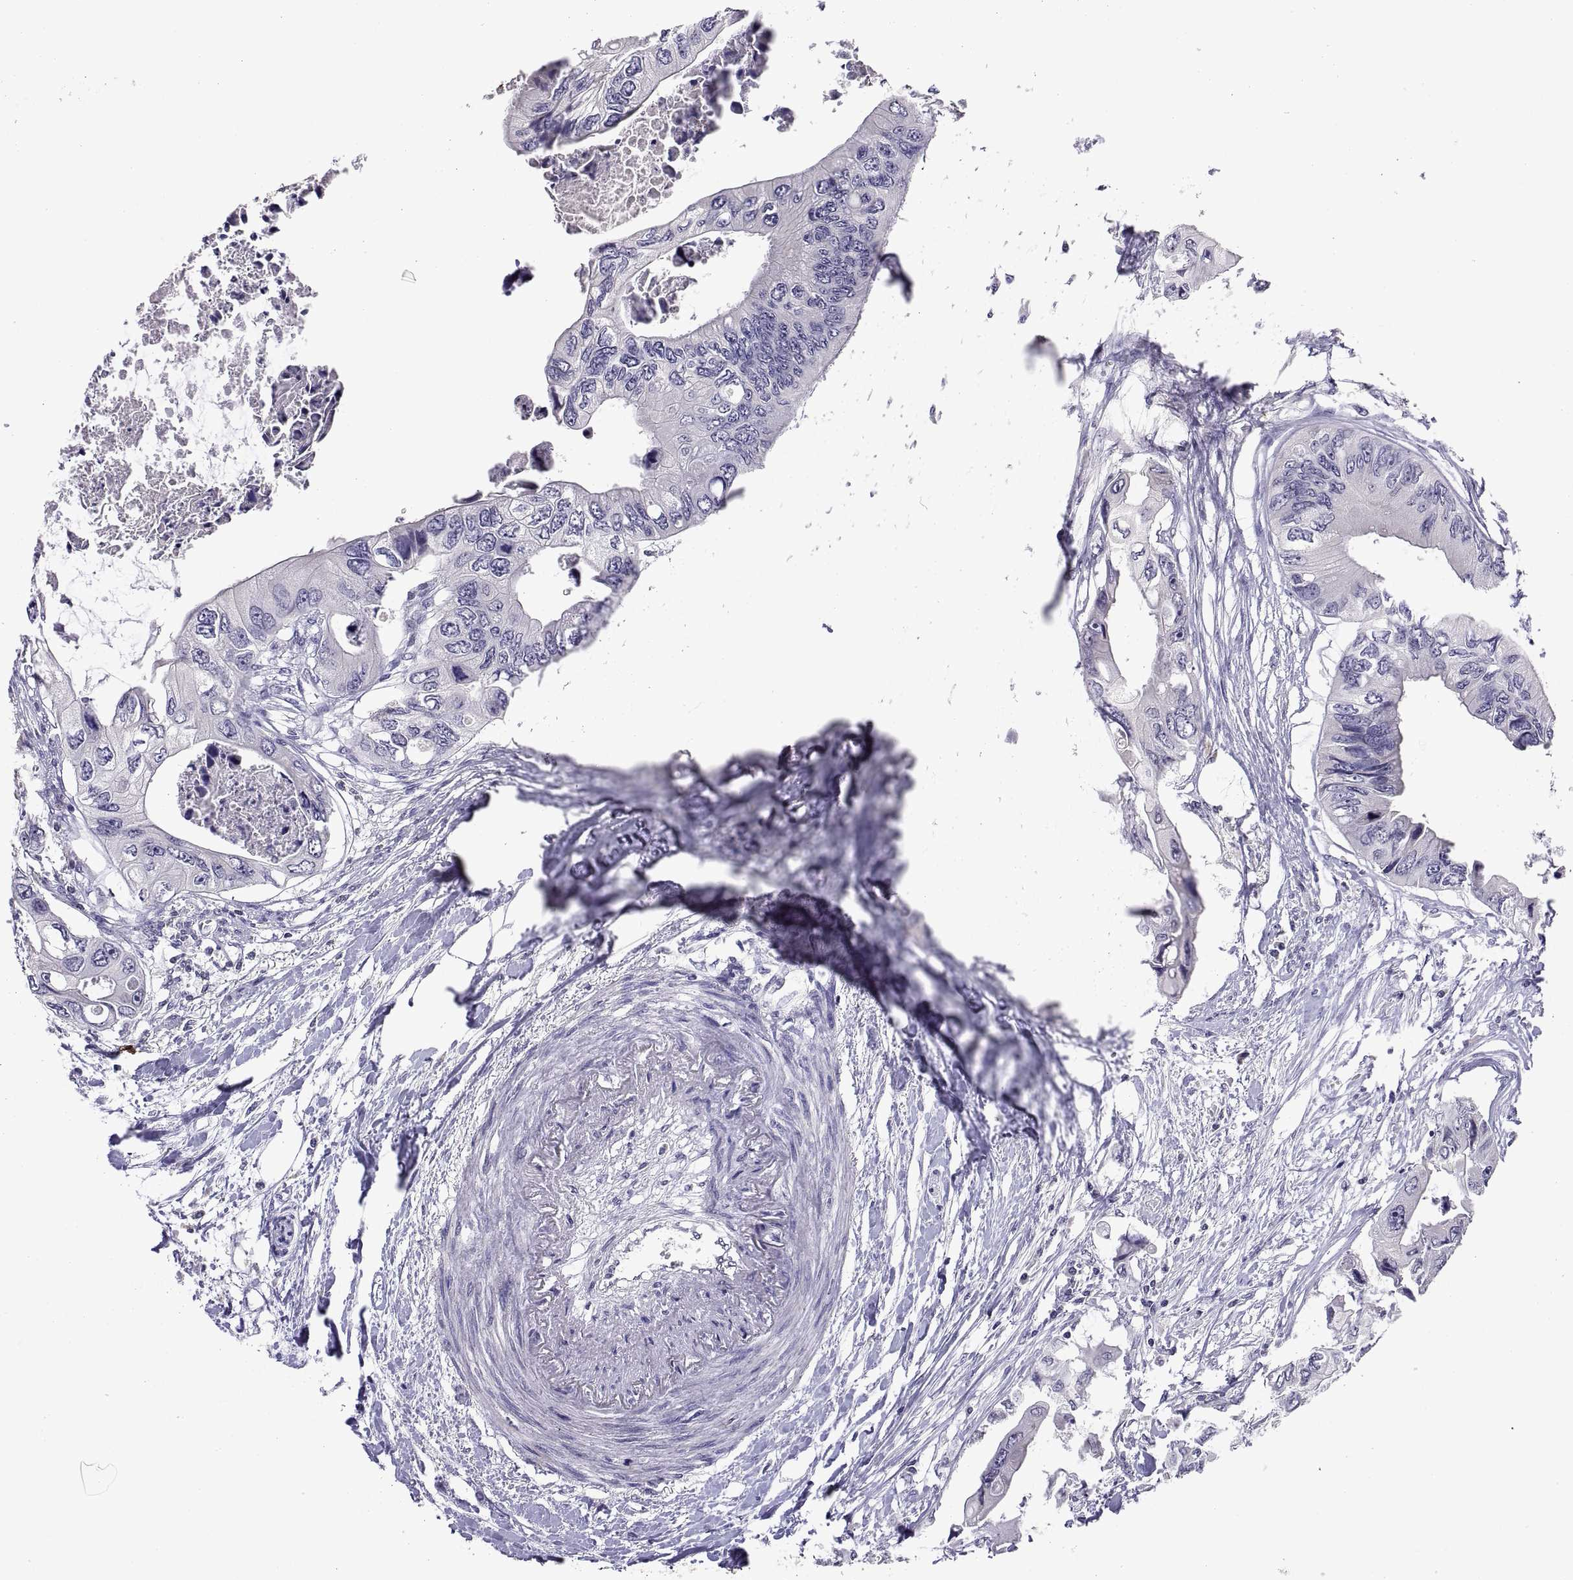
{"staining": {"intensity": "negative", "quantity": "none", "location": "none"}, "tissue": "colorectal cancer", "cell_type": "Tumor cells", "image_type": "cancer", "snomed": [{"axis": "morphology", "description": "Adenocarcinoma, NOS"}, {"axis": "topography", "description": "Rectum"}], "caption": "This is an immunohistochemistry (IHC) micrograph of adenocarcinoma (colorectal). There is no expression in tumor cells.", "gene": "MS4A1", "patient": {"sex": "male", "age": 63}}